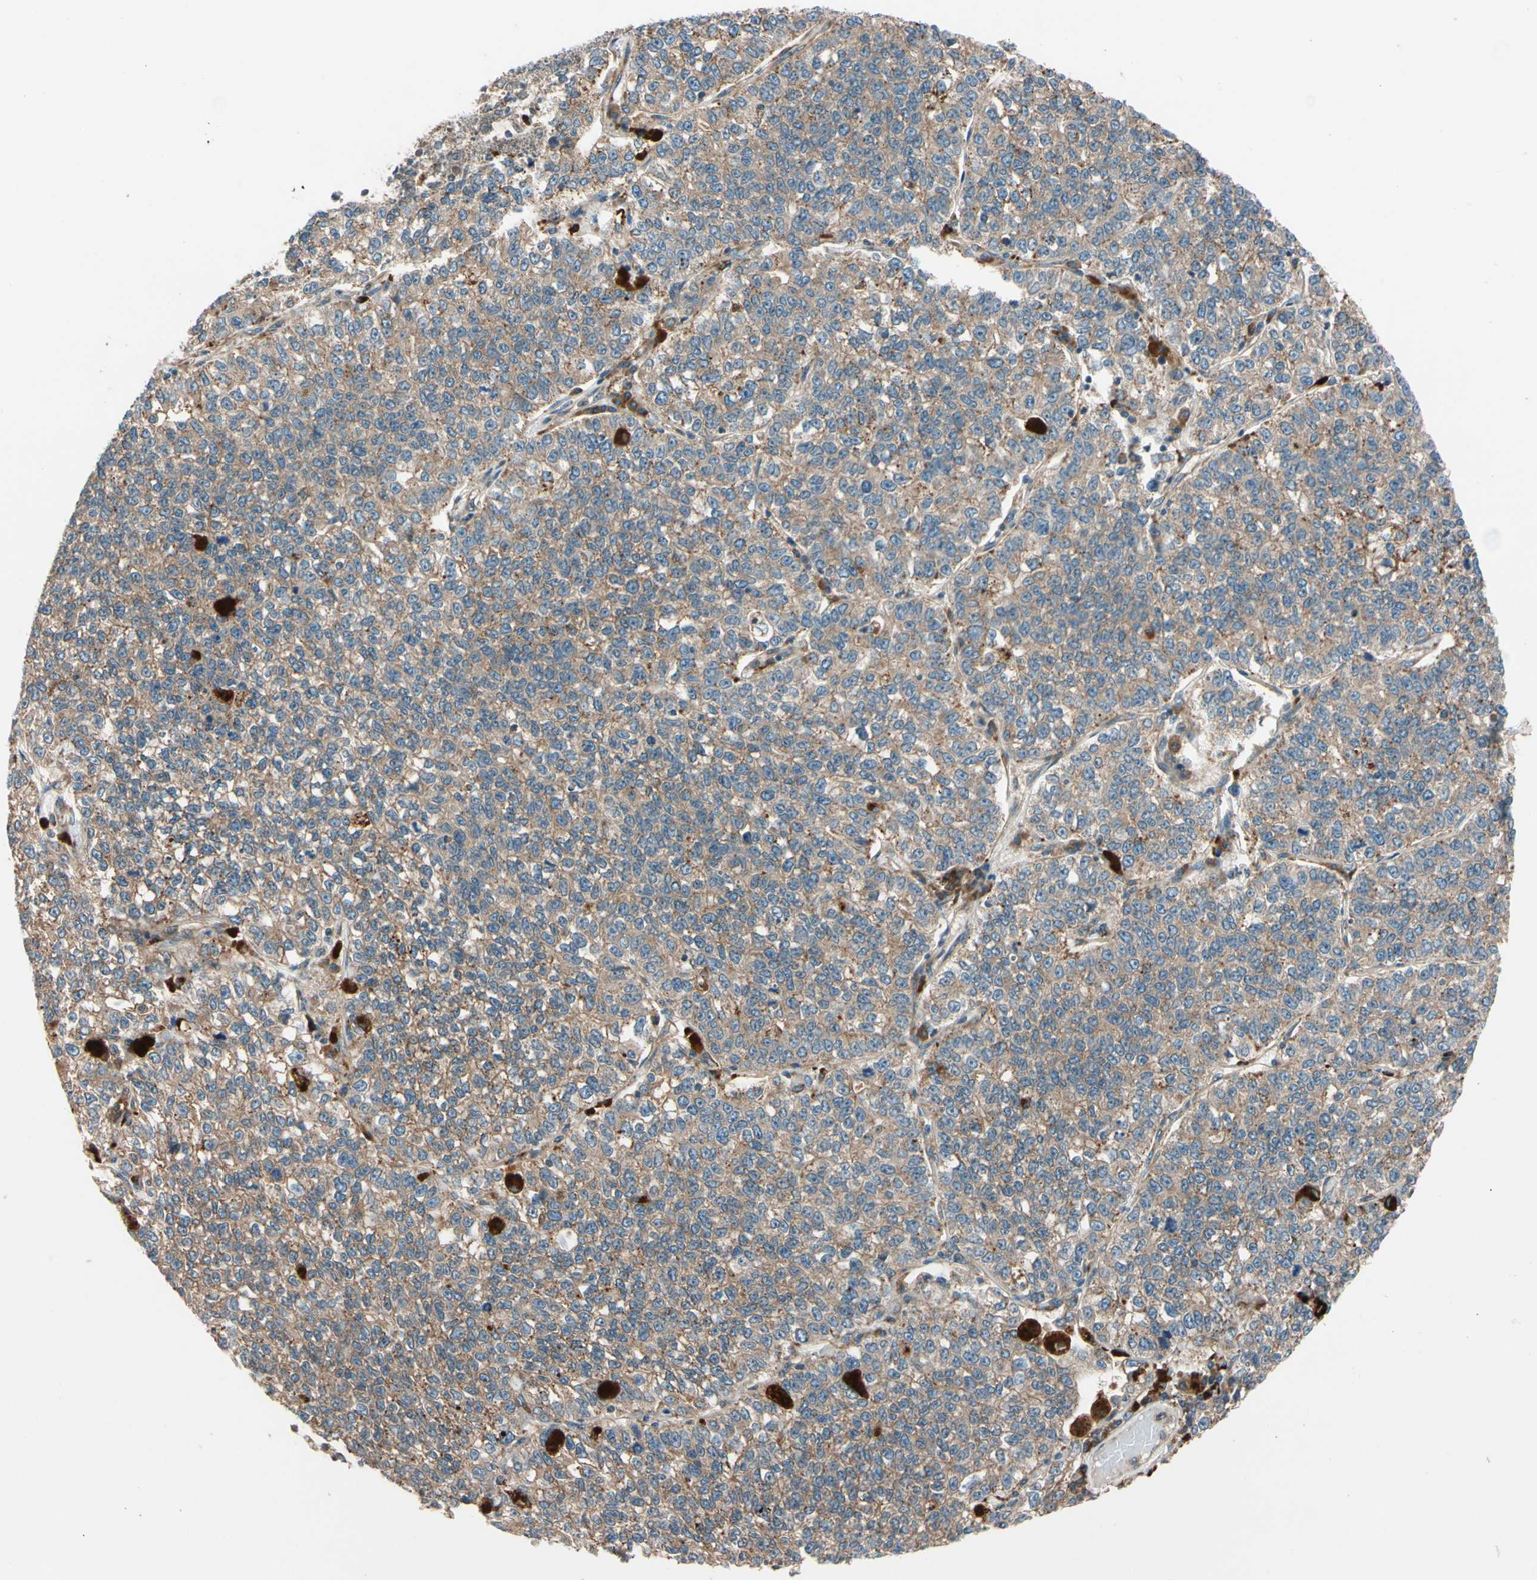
{"staining": {"intensity": "moderate", "quantity": ">75%", "location": "cytoplasmic/membranous"}, "tissue": "lung cancer", "cell_type": "Tumor cells", "image_type": "cancer", "snomed": [{"axis": "morphology", "description": "Adenocarcinoma, NOS"}, {"axis": "topography", "description": "Lung"}], "caption": "Moderate cytoplasmic/membranous protein staining is identified in about >75% of tumor cells in lung cancer. Using DAB (brown) and hematoxylin (blue) stains, captured at high magnification using brightfield microscopy.", "gene": "PHYH", "patient": {"sex": "male", "age": 49}}